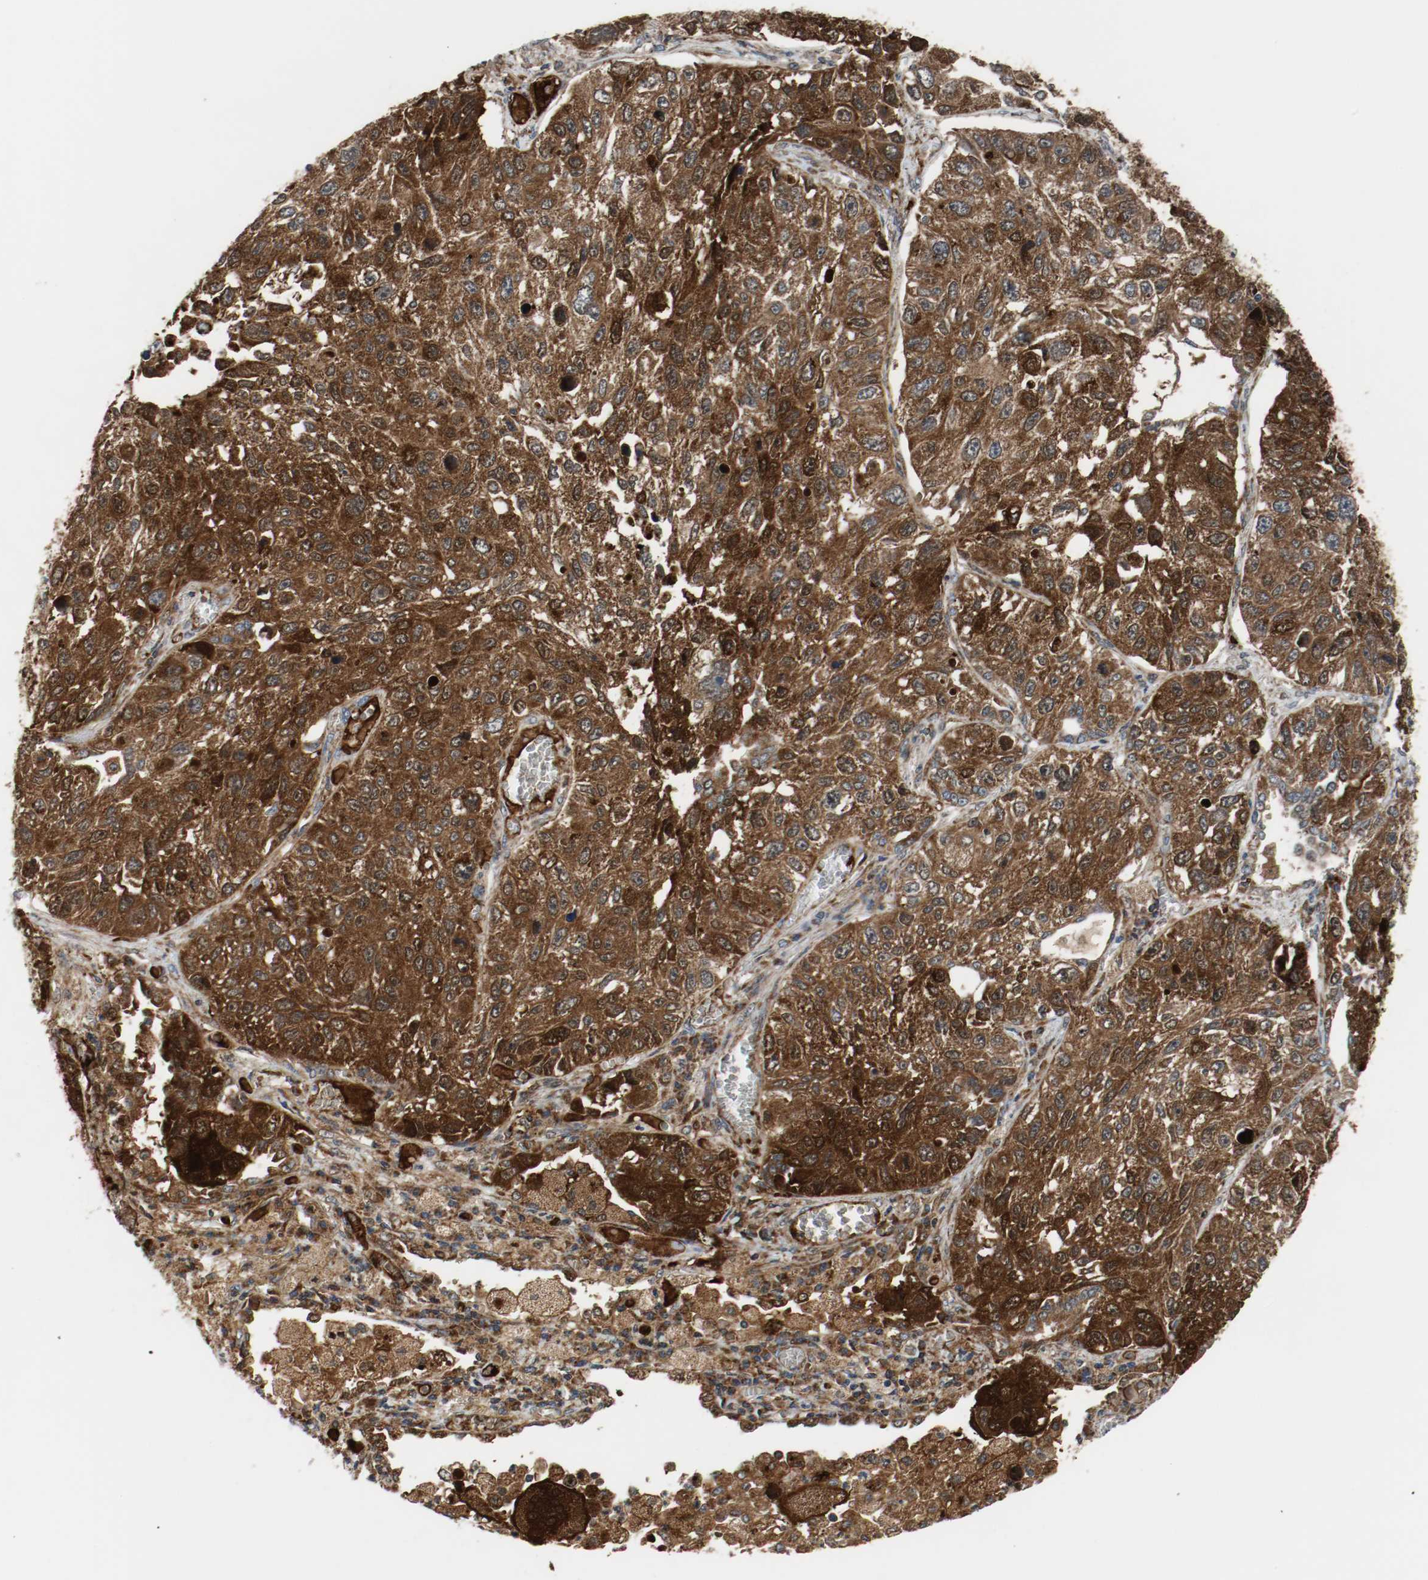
{"staining": {"intensity": "strong", "quantity": ">75%", "location": "cytoplasmic/membranous,nuclear"}, "tissue": "lung cancer", "cell_type": "Tumor cells", "image_type": "cancer", "snomed": [{"axis": "morphology", "description": "Squamous cell carcinoma, NOS"}, {"axis": "topography", "description": "Lung"}], "caption": "Lung squamous cell carcinoma stained with a brown dye demonstrates strong cytoplasmic/membranous and nuclear positive expression in about >75% of tumor cells.", "gene": "TXNRD1", "patient": {"sex": "male", "age": 71}}